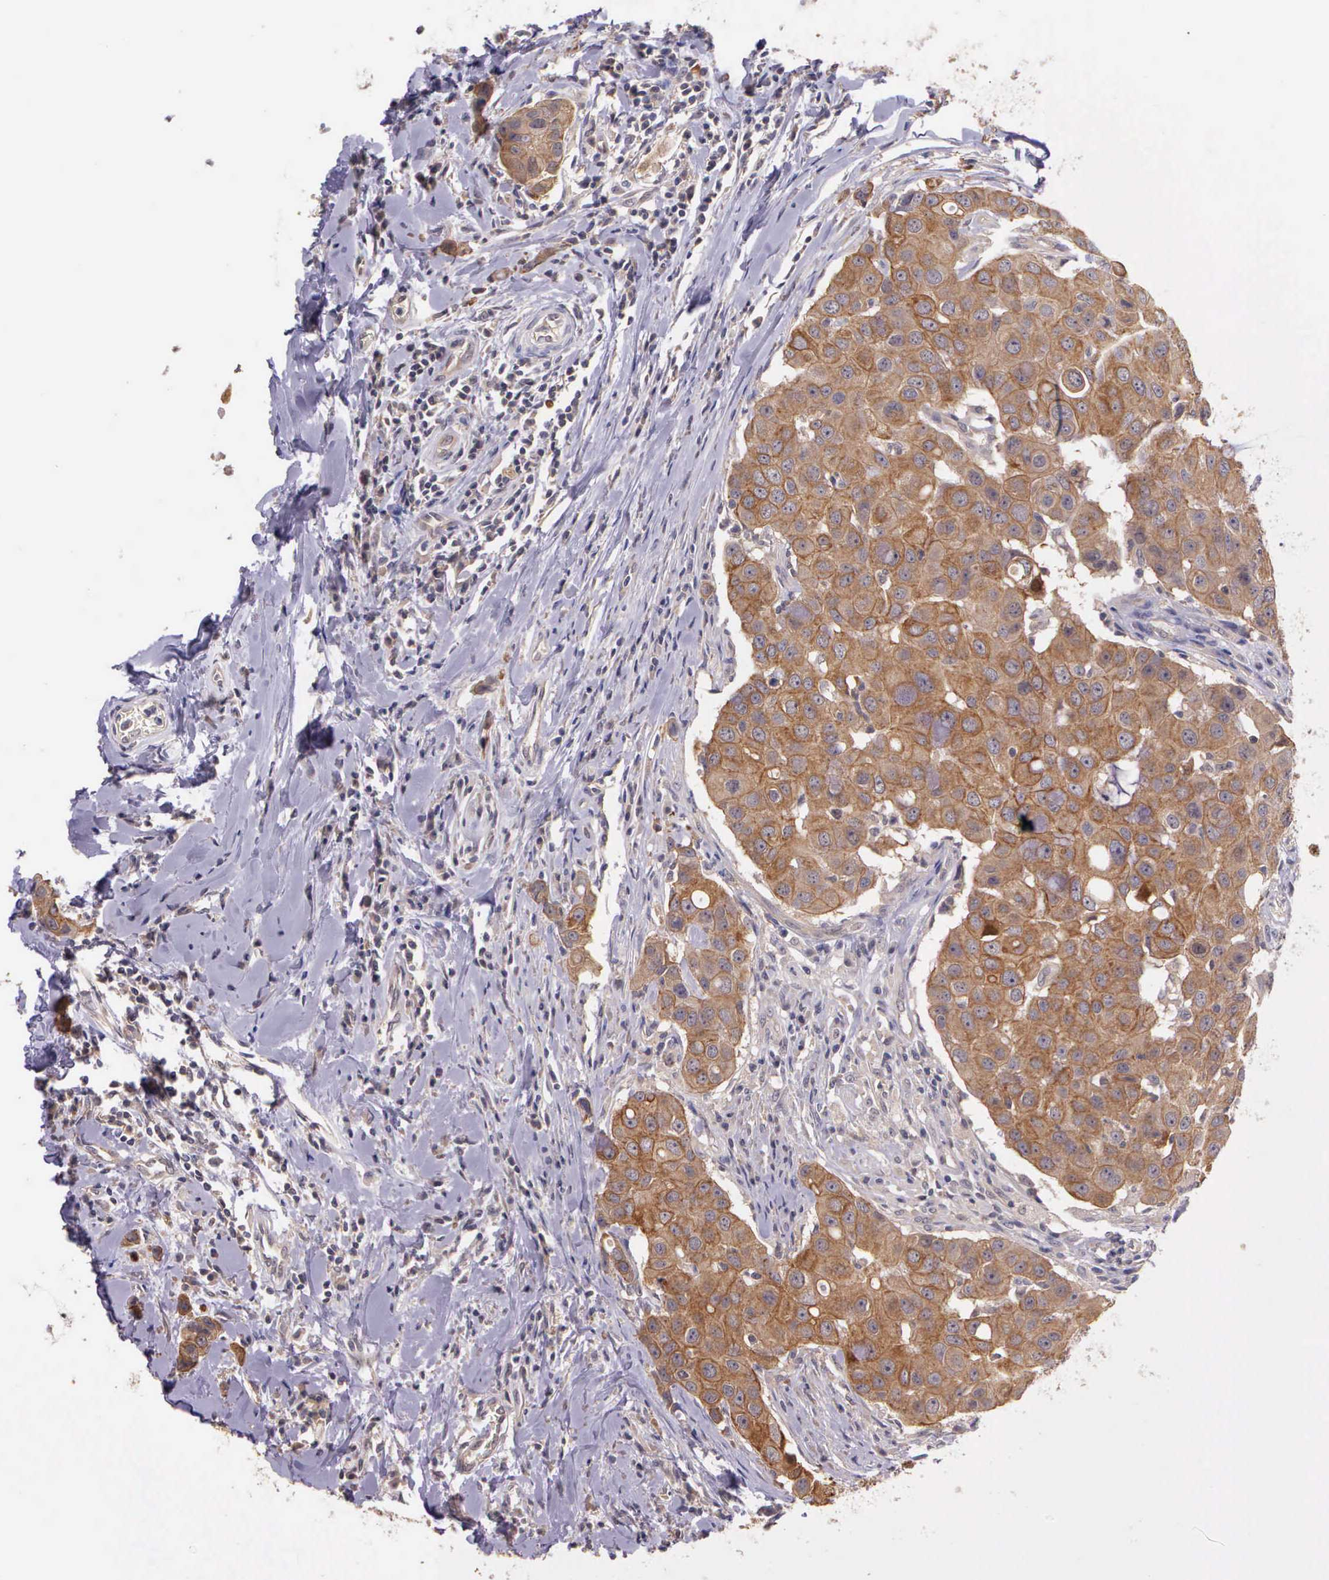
{"staining": {"intensity": "moderate", "quantity": ">75%", "location": "cytoplasmic/membranous"}, "tissue": "breast cancer", "cell_type": "Tumor cells", "image_type": "cancer", "snomed": [{"axis": "morphology", "description": "Duct carcinoma"}, {"axis": "topography", "description": "Breast"}], "caption": "Invasive ductal carcinoma (breast) stained with a brown dye exhibits moderate cytoplasmic/membranous positive staining in approximately >75% of tumor cells.", "gene": "IGBP1", "patient": {"sex": "female", "age": 27}}